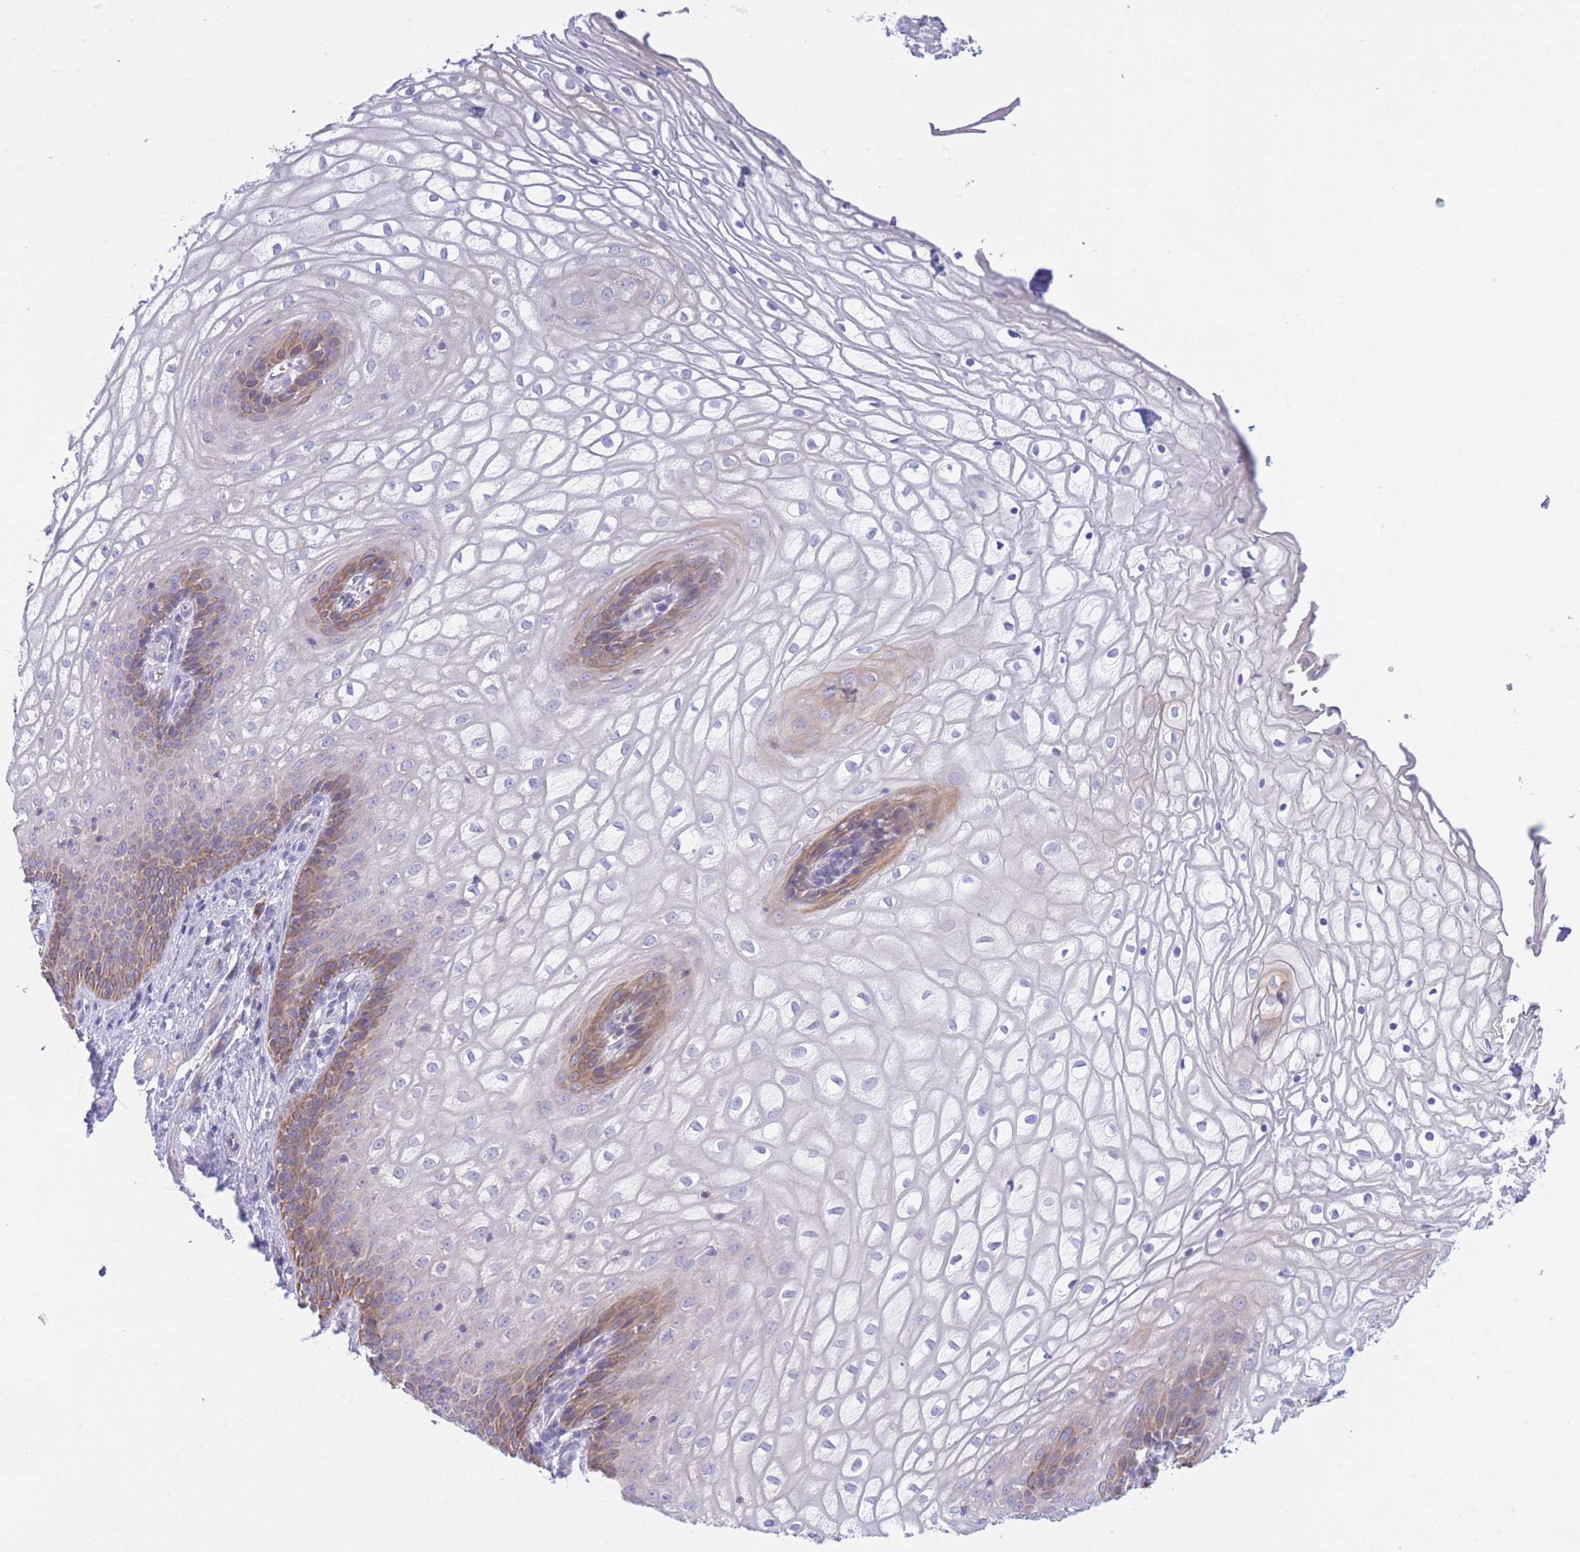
{"staining": {"intensity": "moderate", "quantity": ">75%", "location": "cytoplasmic/membranous"}, "tissue": "vagina", "cell_type": "Squamous epithelial cells", "image_type": "normal", "snomed": [{"axis": "morphology", "description": "Normal tissue, NOS"}, {"axis": "topography", "description": "Vagina"}], "caption": "Immunohistochemistry image of normal vagina: vagina stained using immunohistochemistry (IHC) reveals medium levels of moderate protein expression localized specifically in the cytoplasmic/membranous of squamous epithelial cells, appearing as a cytoplasmic/membranous brown color.", "gene": "NANP", "patient": {"sex": "female", "age": 34}}